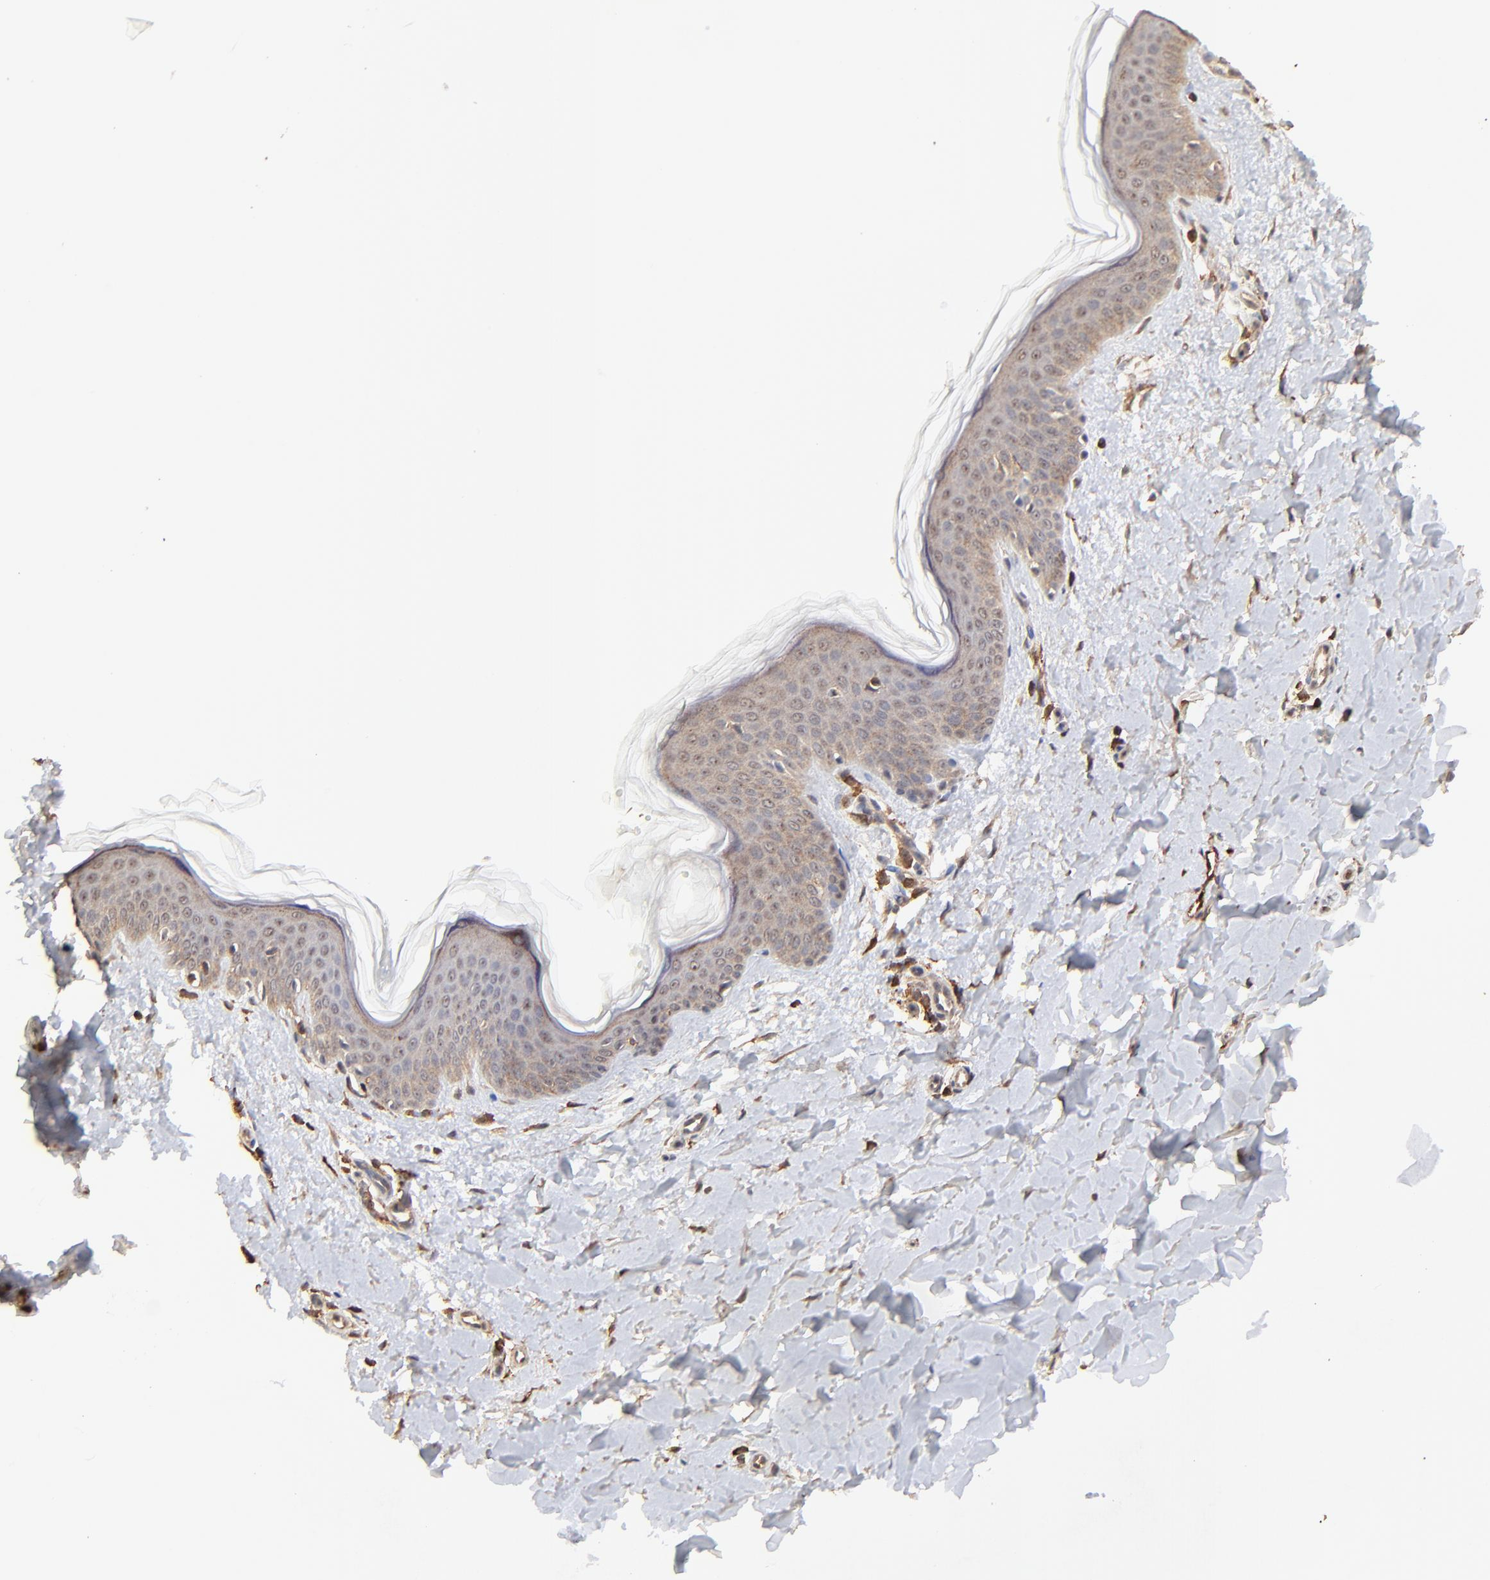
{"staining": {"intensity": "moderate", "quantity": ">75%", "location": "cytoplasmic/membranous"}, "tissue": "skin", "cell_type": "Fibroblasts", "image_type": "normal", "snomed": [{"axis": "morphology", "description": "Normal tissue, NOS"}, {"axis": "topography", "description": "Skin"}], "caption": "IHC of benign human skin shows medium levels of moderate cytoplasmic/membranous expression in about >75% of fibroblasts.", "gene": "STON2", "patient": {"sex": "female", "age": 56}}